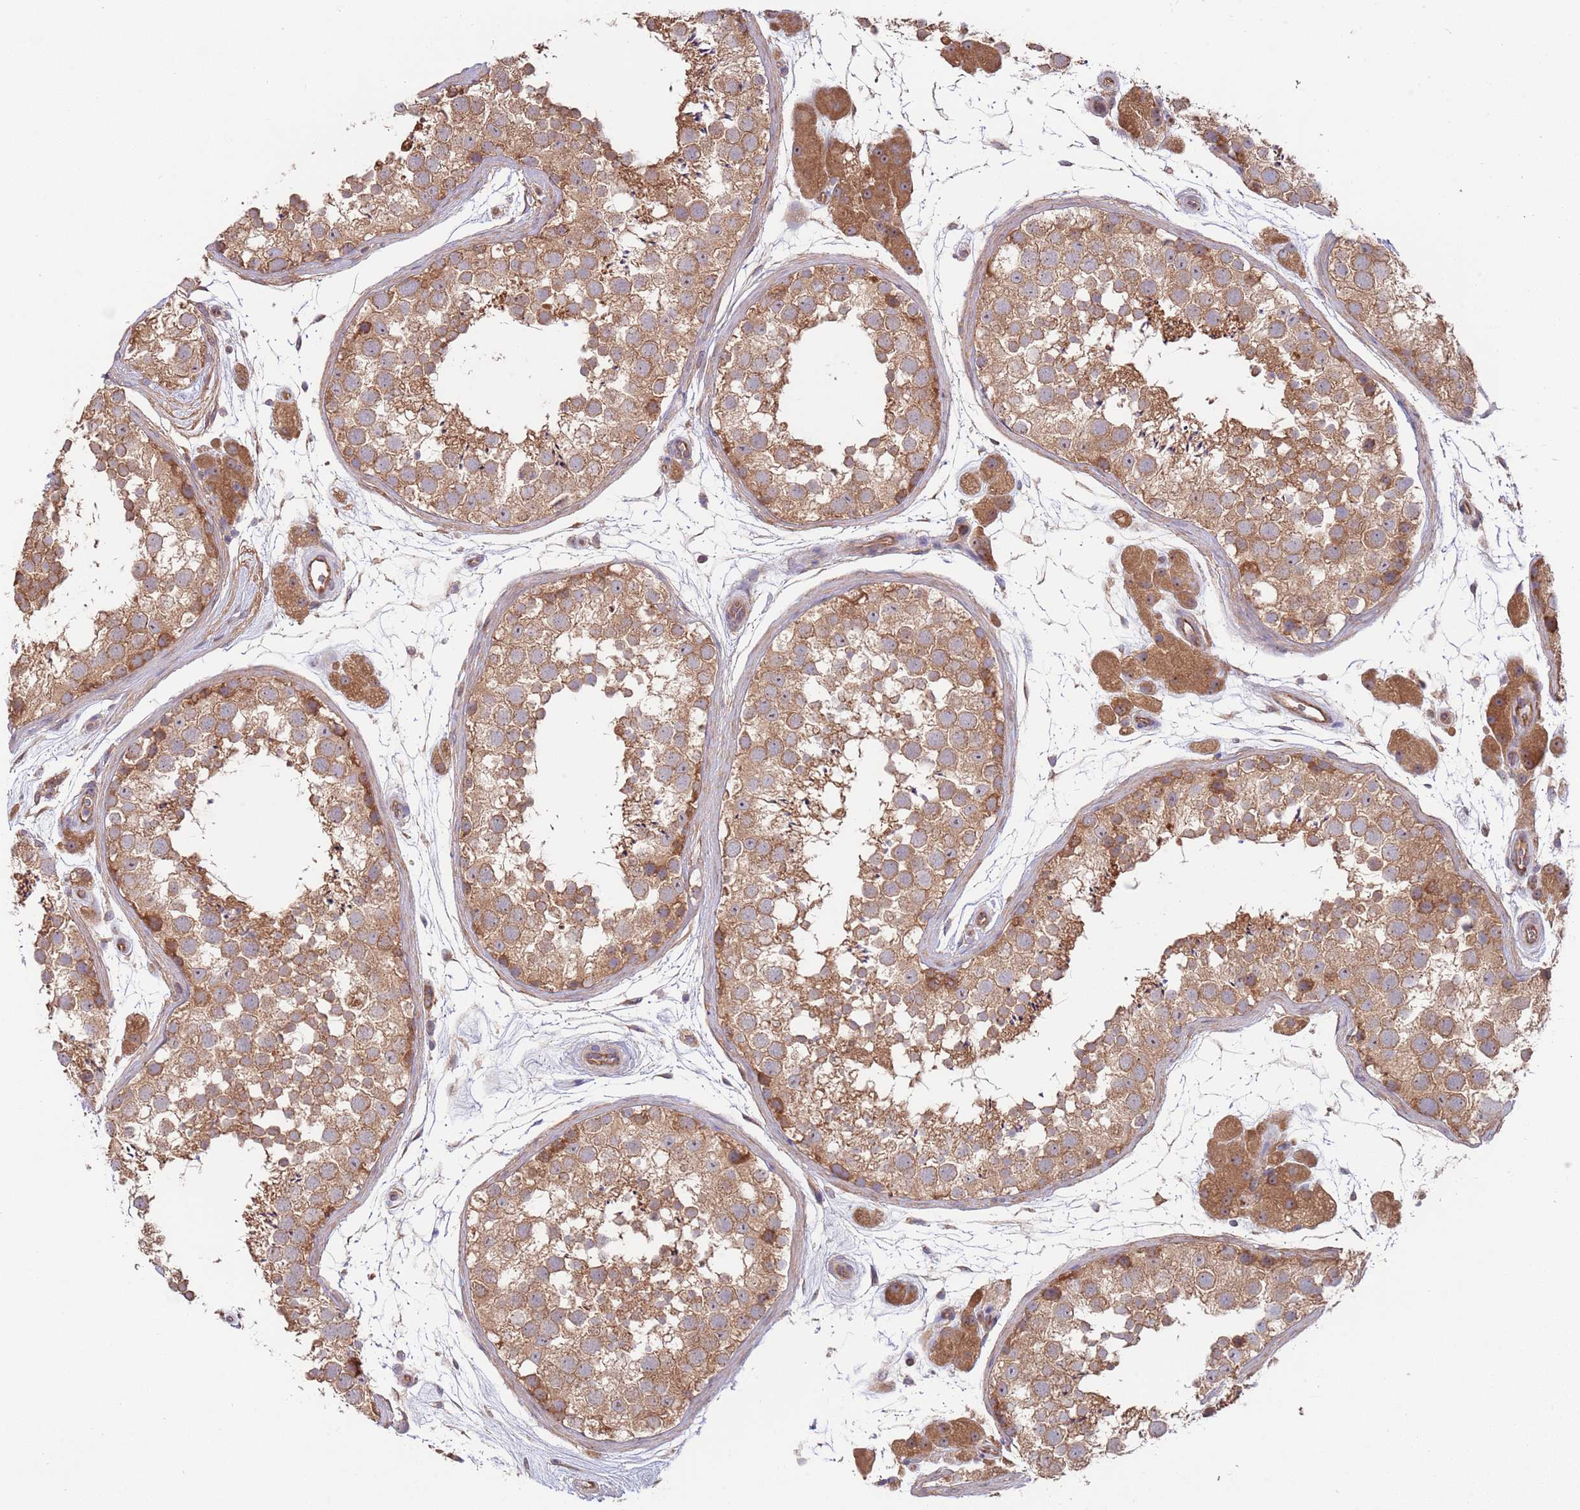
{"staining": {"intensity": "strong", "quantity": ">75%", "location": "cytoplasmic/membranous"}, "tissue": "testis", "cell_type": "Cells in seminiferous ducts", "image_type": "normal", "snomed": [{"axis": "morphology", "description": "Normal tissue, NOS"}, {"axis": "topography", "description": "Testis"}], "caption": "Approximately >75% of cells in seminiferous ducts in benign testis show strong cytoplasmic/membranous protein expression as visualized by brown immunohistochemical staining.", "gene": "EIF3F", "patient": {"sex": "male", "age": 41}}